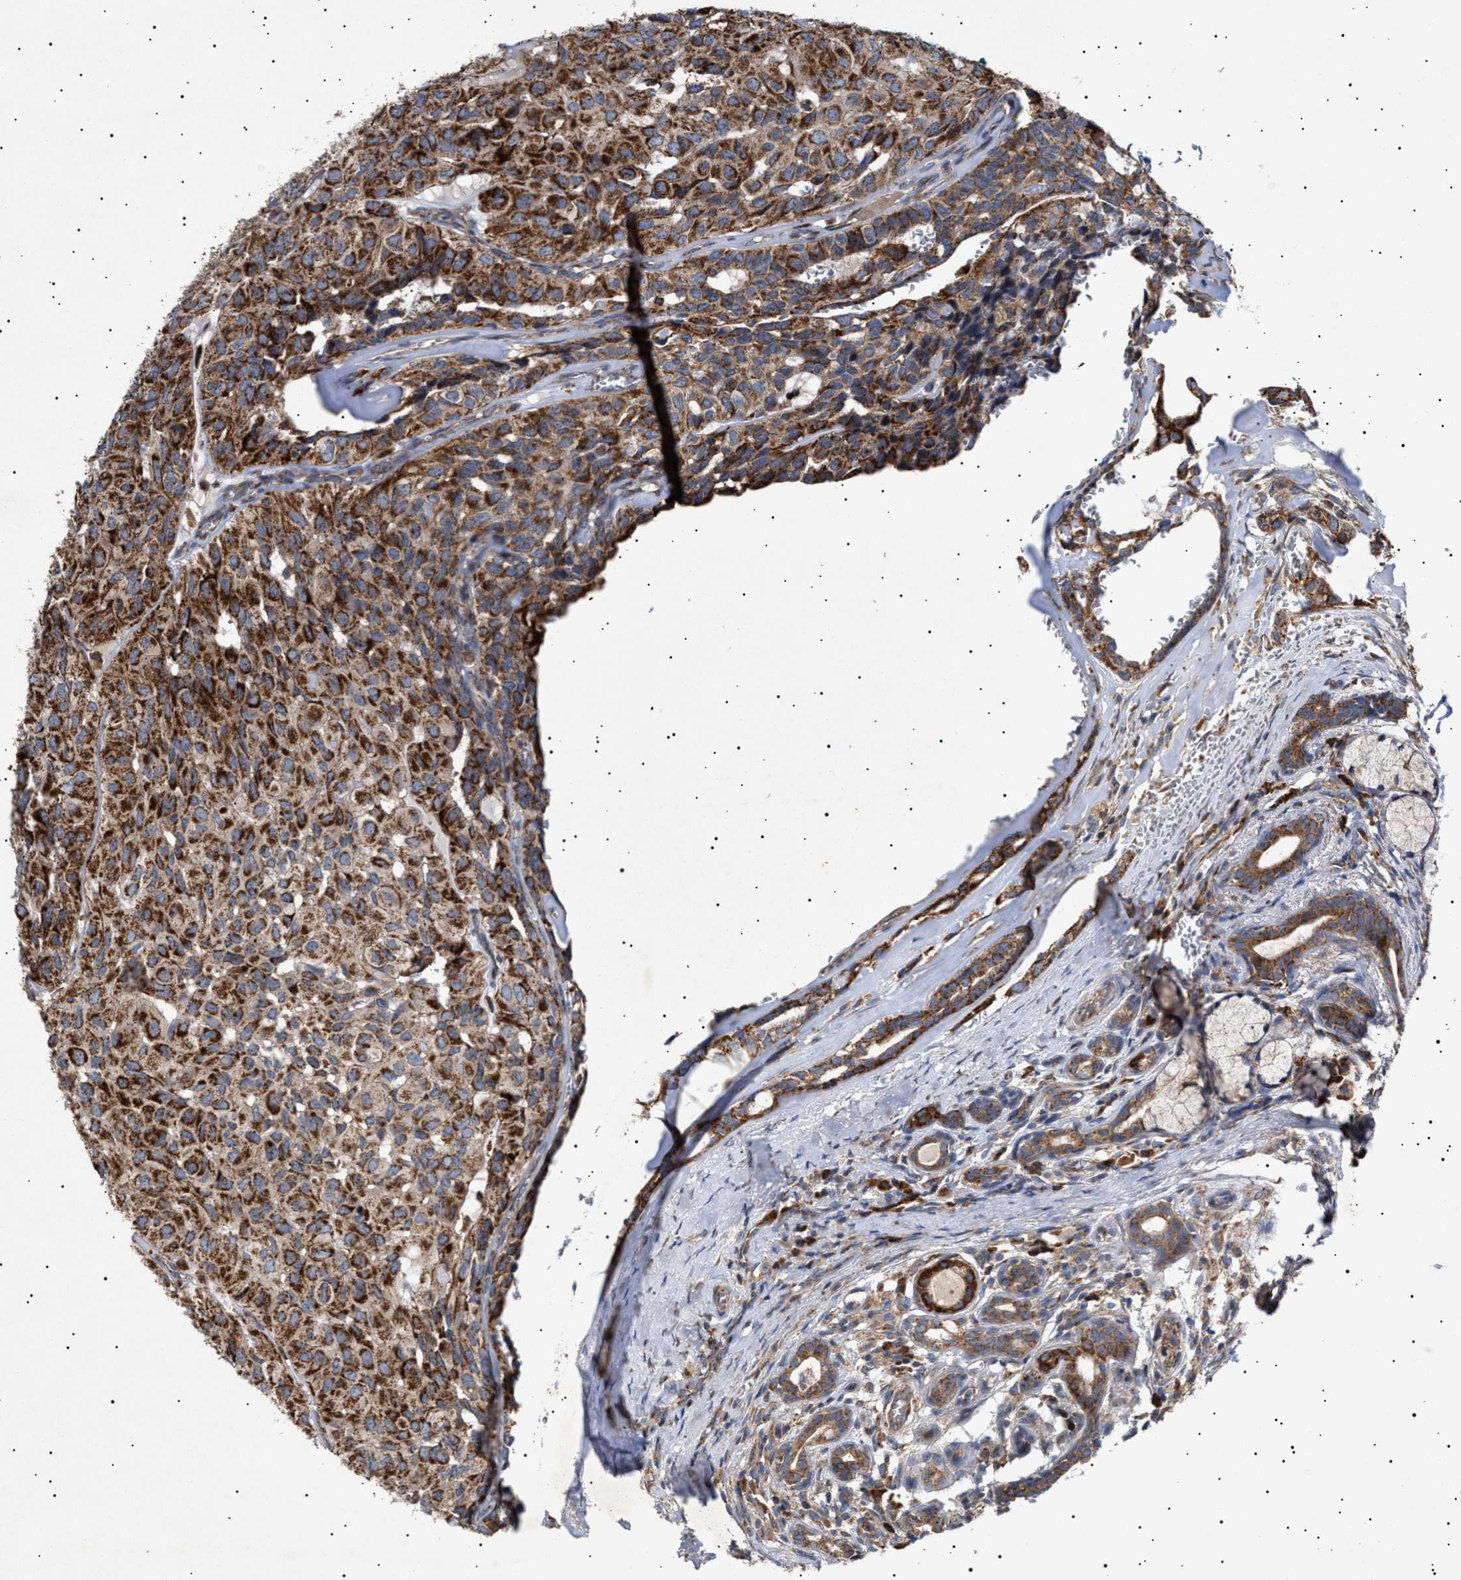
{"staining": {"intensity": "strong", "quantity": ">75%", "location": "cytoplasmic/membranous"}, "tissue": "head and neck cancer", "cell_type": "Tumor cells", "image_type": "cancer", "snomed": [{"axis": "morphology", "description": "Adenocarcinoma, NOS"}, {"axis": "topography", "description": "Salivary gland, NOS"}, {"axis": "topography", "description": "Head-Neck"}], "caption": "Tumor cells show high levels of strong cytoplasmic/membranous positivity in about >75% of cells in head and neck cancer (adenocarcinoma).", "gene": "MRPL10", "patient": {"sex": "female", "age": 76}}